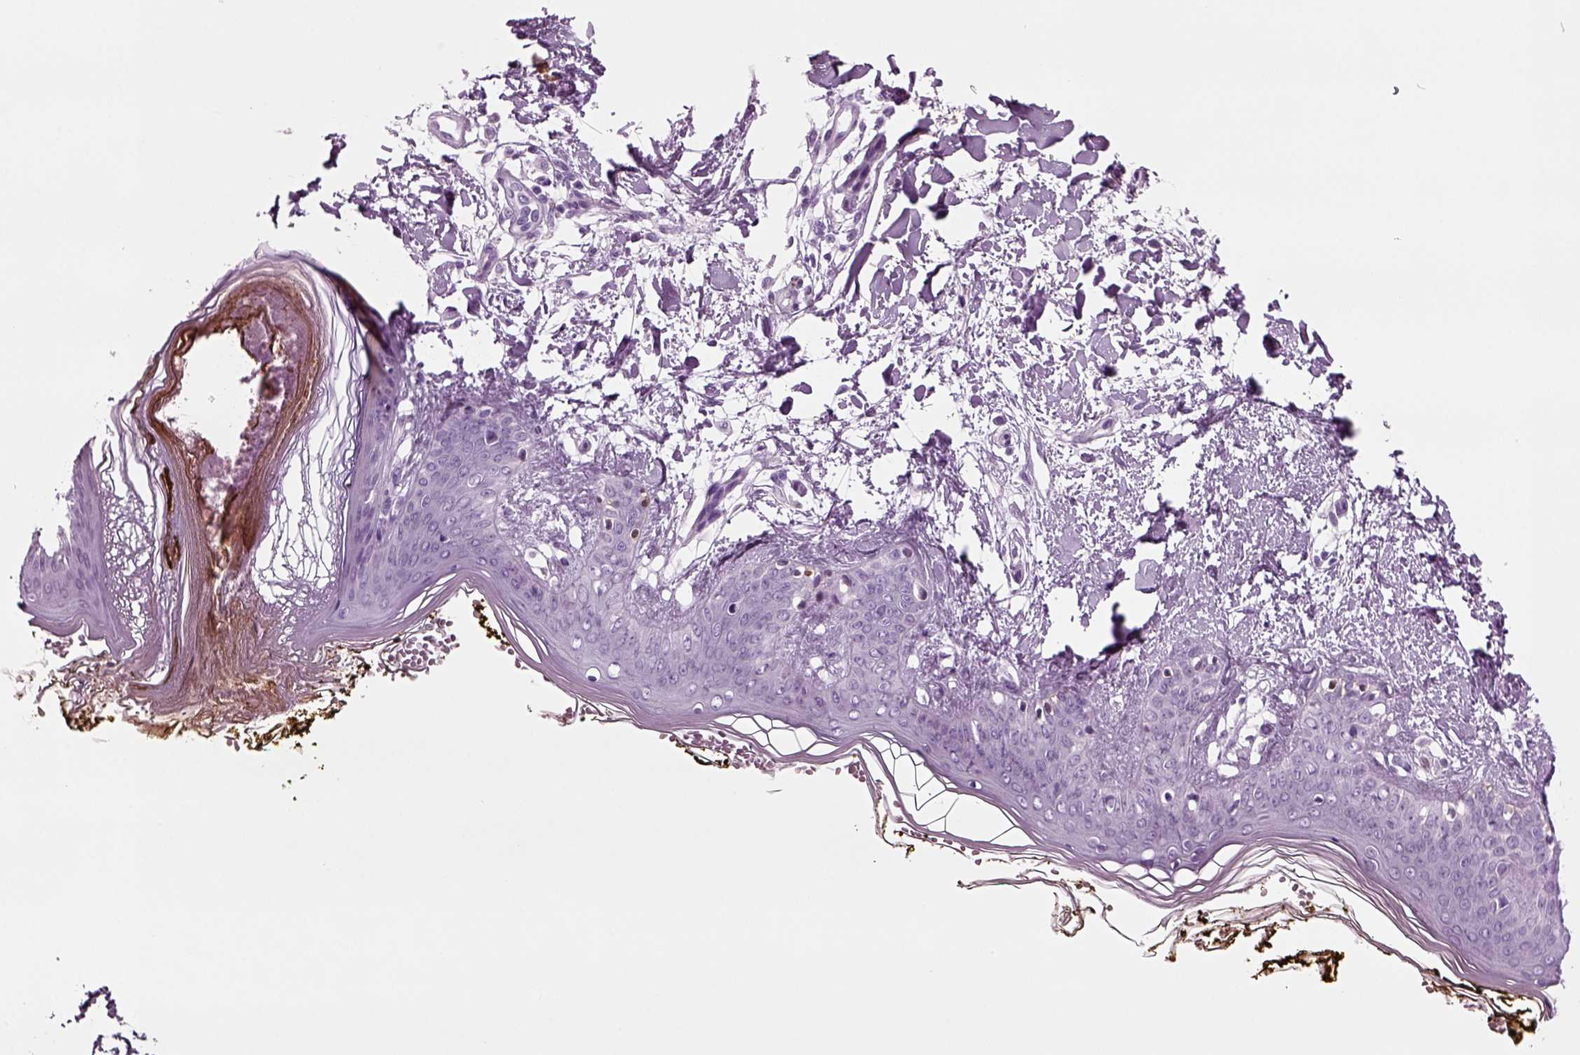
{"staining": {"intensity": "negative", "quantity": "none", "location": "none"}, "tissue": "skin", "cell_type": "Fibroblasts", "image_type": "normal", "snomed": [{"axis": "morphology", "description": "Normal tissue, NOS"}, {"axis": "topography", "description": "Skin"}], "caption": "IHC image of unremarkable skin: human skin stained with DAB (3,3'-diaminobenzidine) demonstrates no significant protein expression in fibroblasts.", "gene": "CRABP1", "patient": {"sex": "female", "age": 34}}